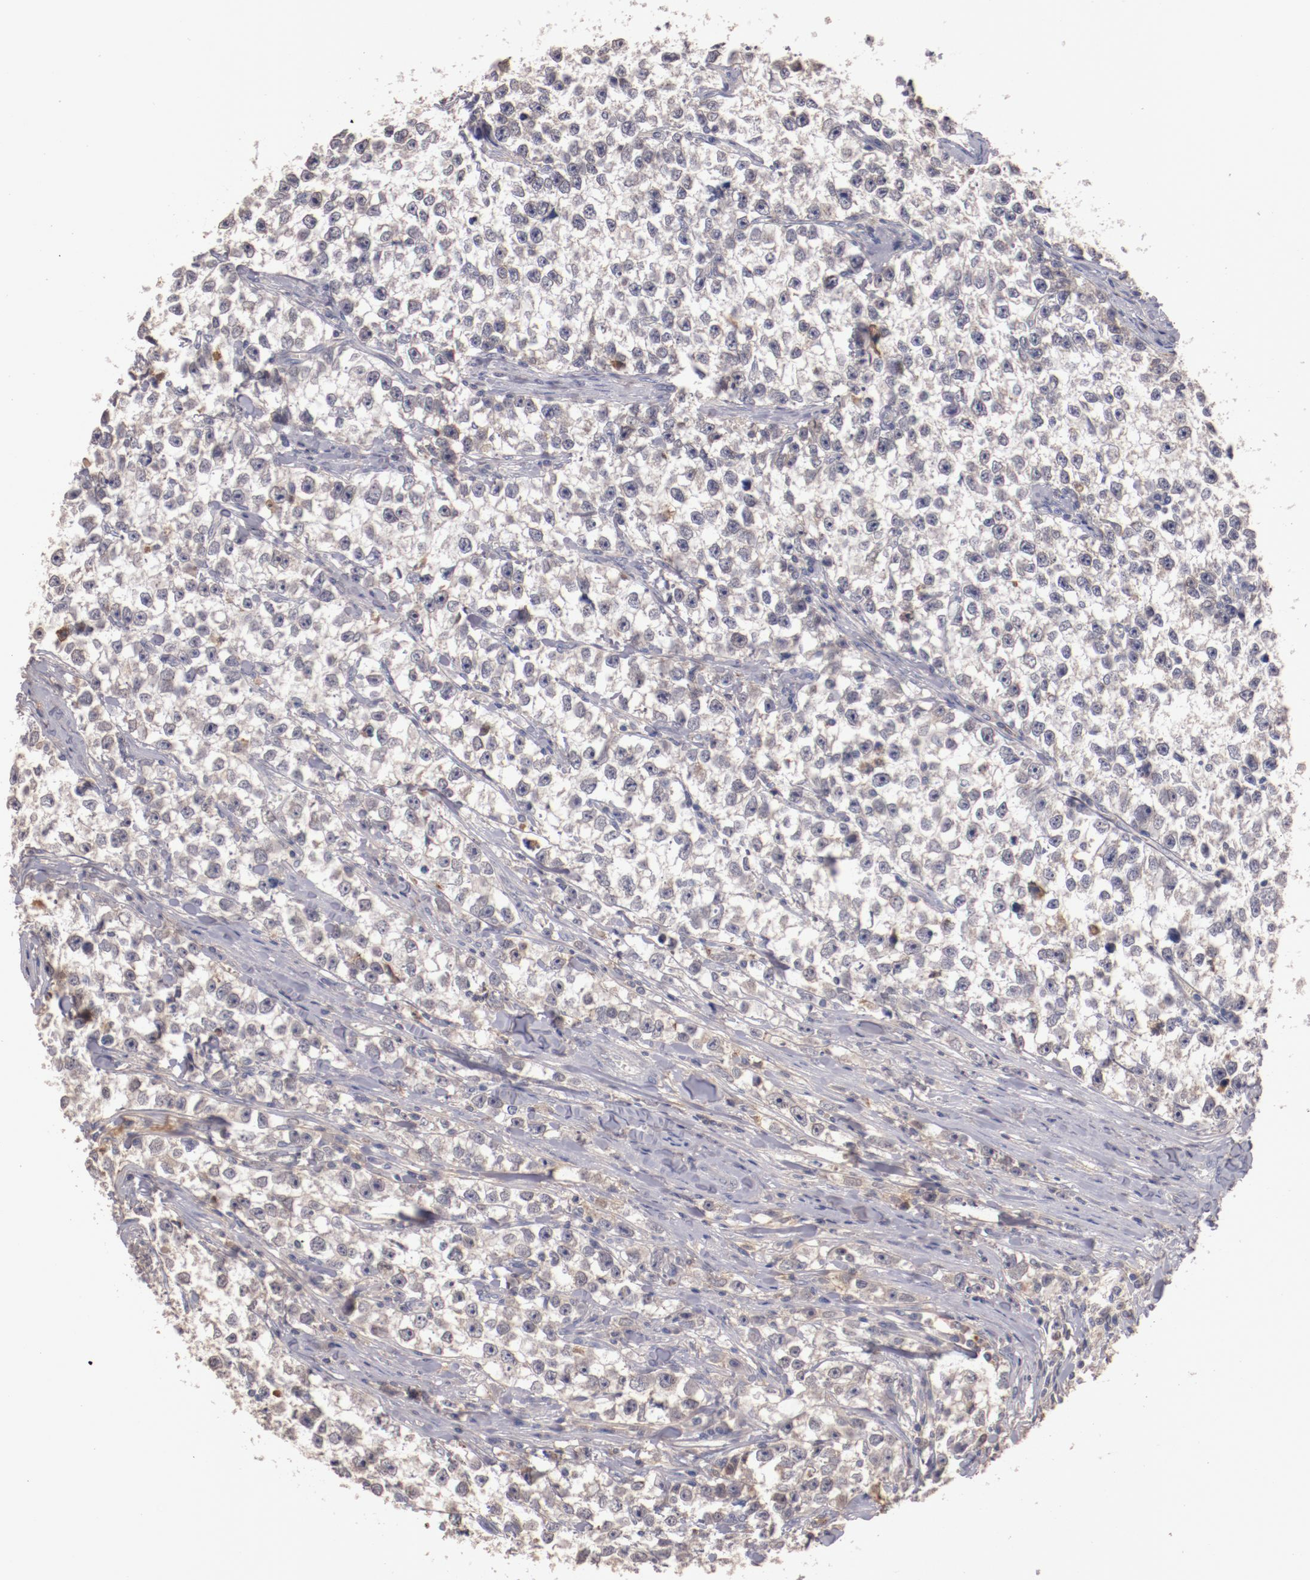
{"staining": {"intensity": "negative", "quantity": "none", "location": "none"}, "tissue": "testis cancer", "cell_type": "Tumor cells", "image_type": "cancer", "snomed": [{"axis": "morphology", "description": "Seminoma, NOS"}, {"axis": "morphology", "description": "Carcinoma, Embryonal, NOS"}, {"axis": "topography", "description": "Testis"}], "caption": "Immunohistochemistry (IHC) histopathology image of testis cancer (seminoma) stained for a protein (brown), which displays no expression in tumor cells.", "gene": "MBL2", "patient": {"sex": "male", "age": 30}}